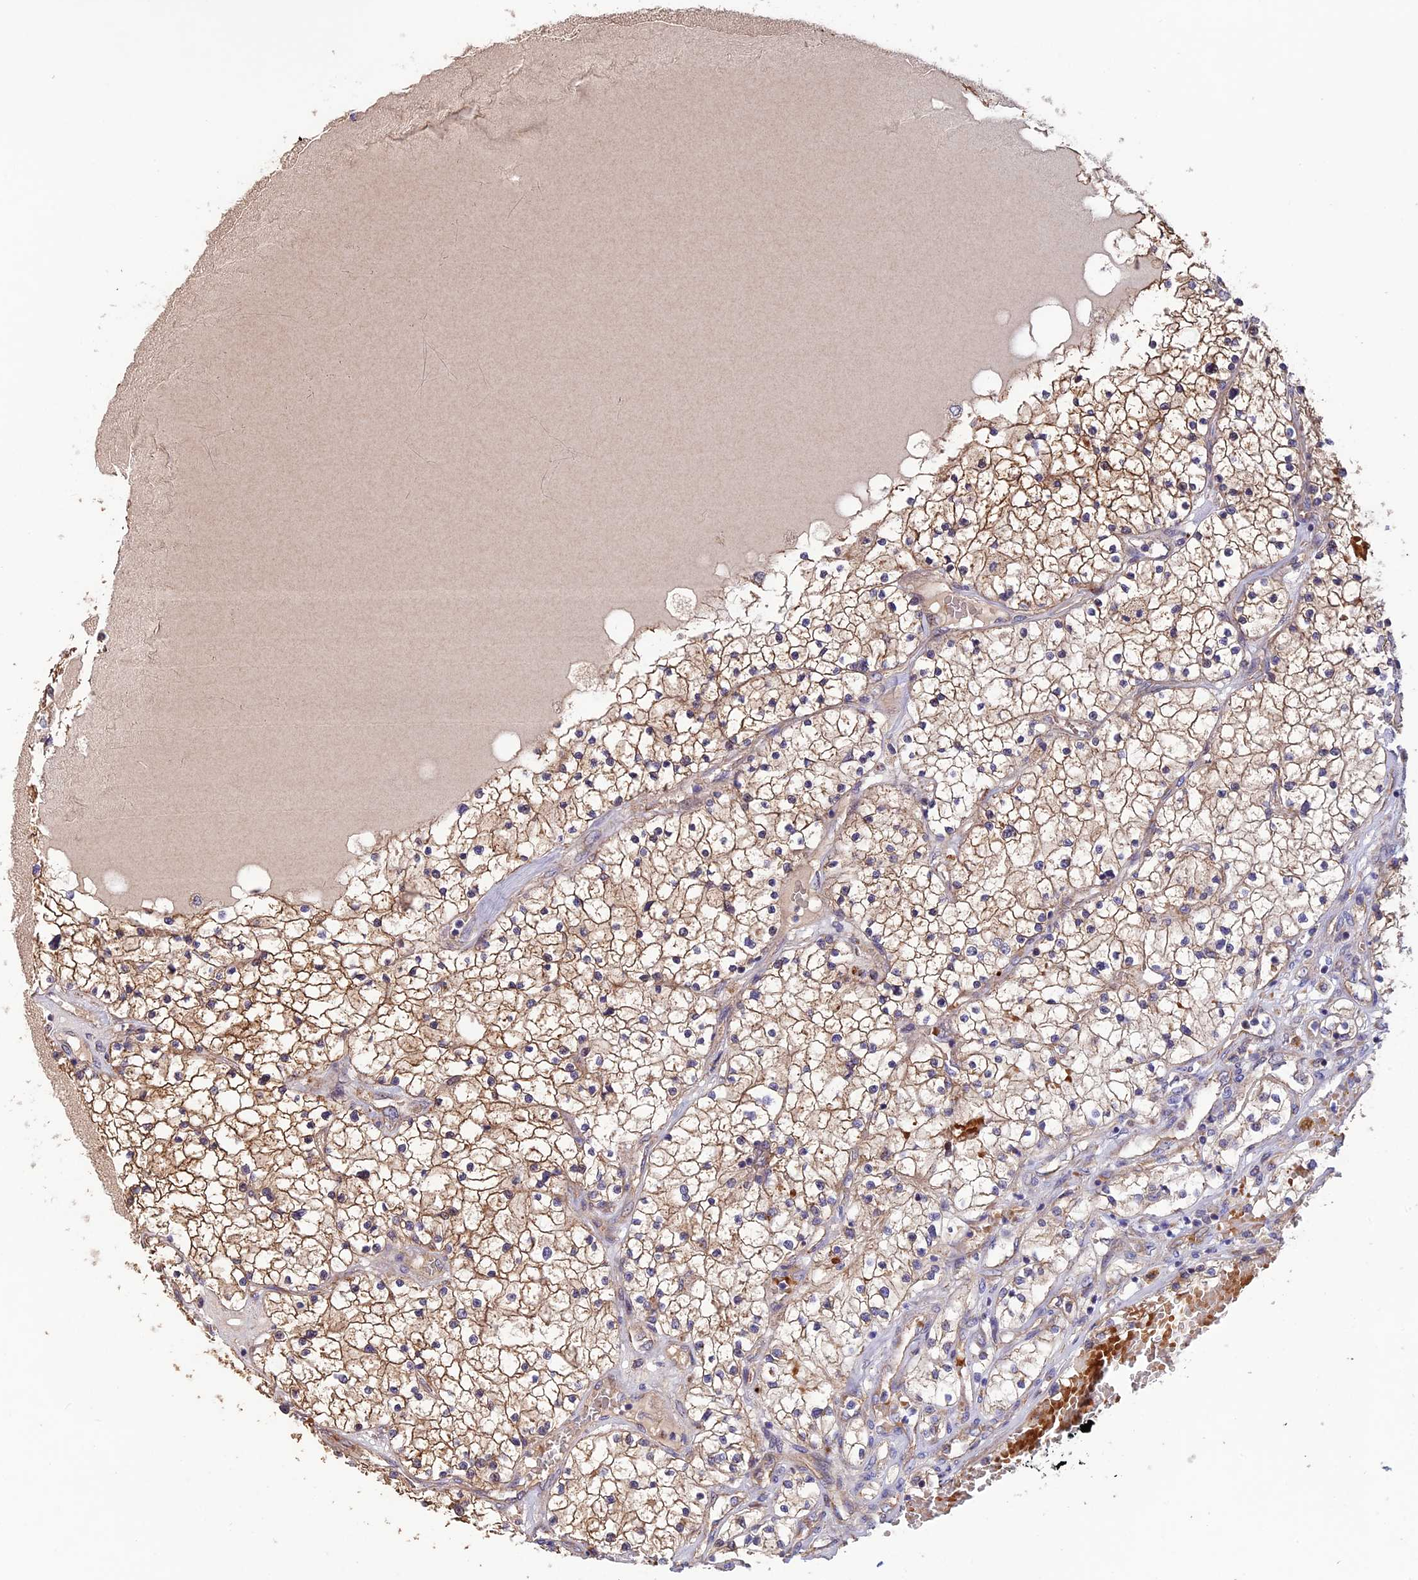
{"staining": {"intensity": "moderate", "quantity": ">75%", "location": "cytoplasmic/membranous"}, "tissue": "renal cancer", "cell_type": "Tumor cells", "image_type": "cancer", "snomed": [{"axis": "morphology", "description": "Normal tissue, NOS"}, {"axis": "morphology", "description": "Adenocarcinoma, NOS"}, {"axis": "topography", "description": "Kidney"}], "caption": "Protein expression analysis of human renal adenocarcinoma reveals moderate cytoplasmic/membranous staining in about >75% of tumor cells. Nuclei are stained in blue.", "gene": "DUS3L", "patient": {"sex": "male", "age": 68}}